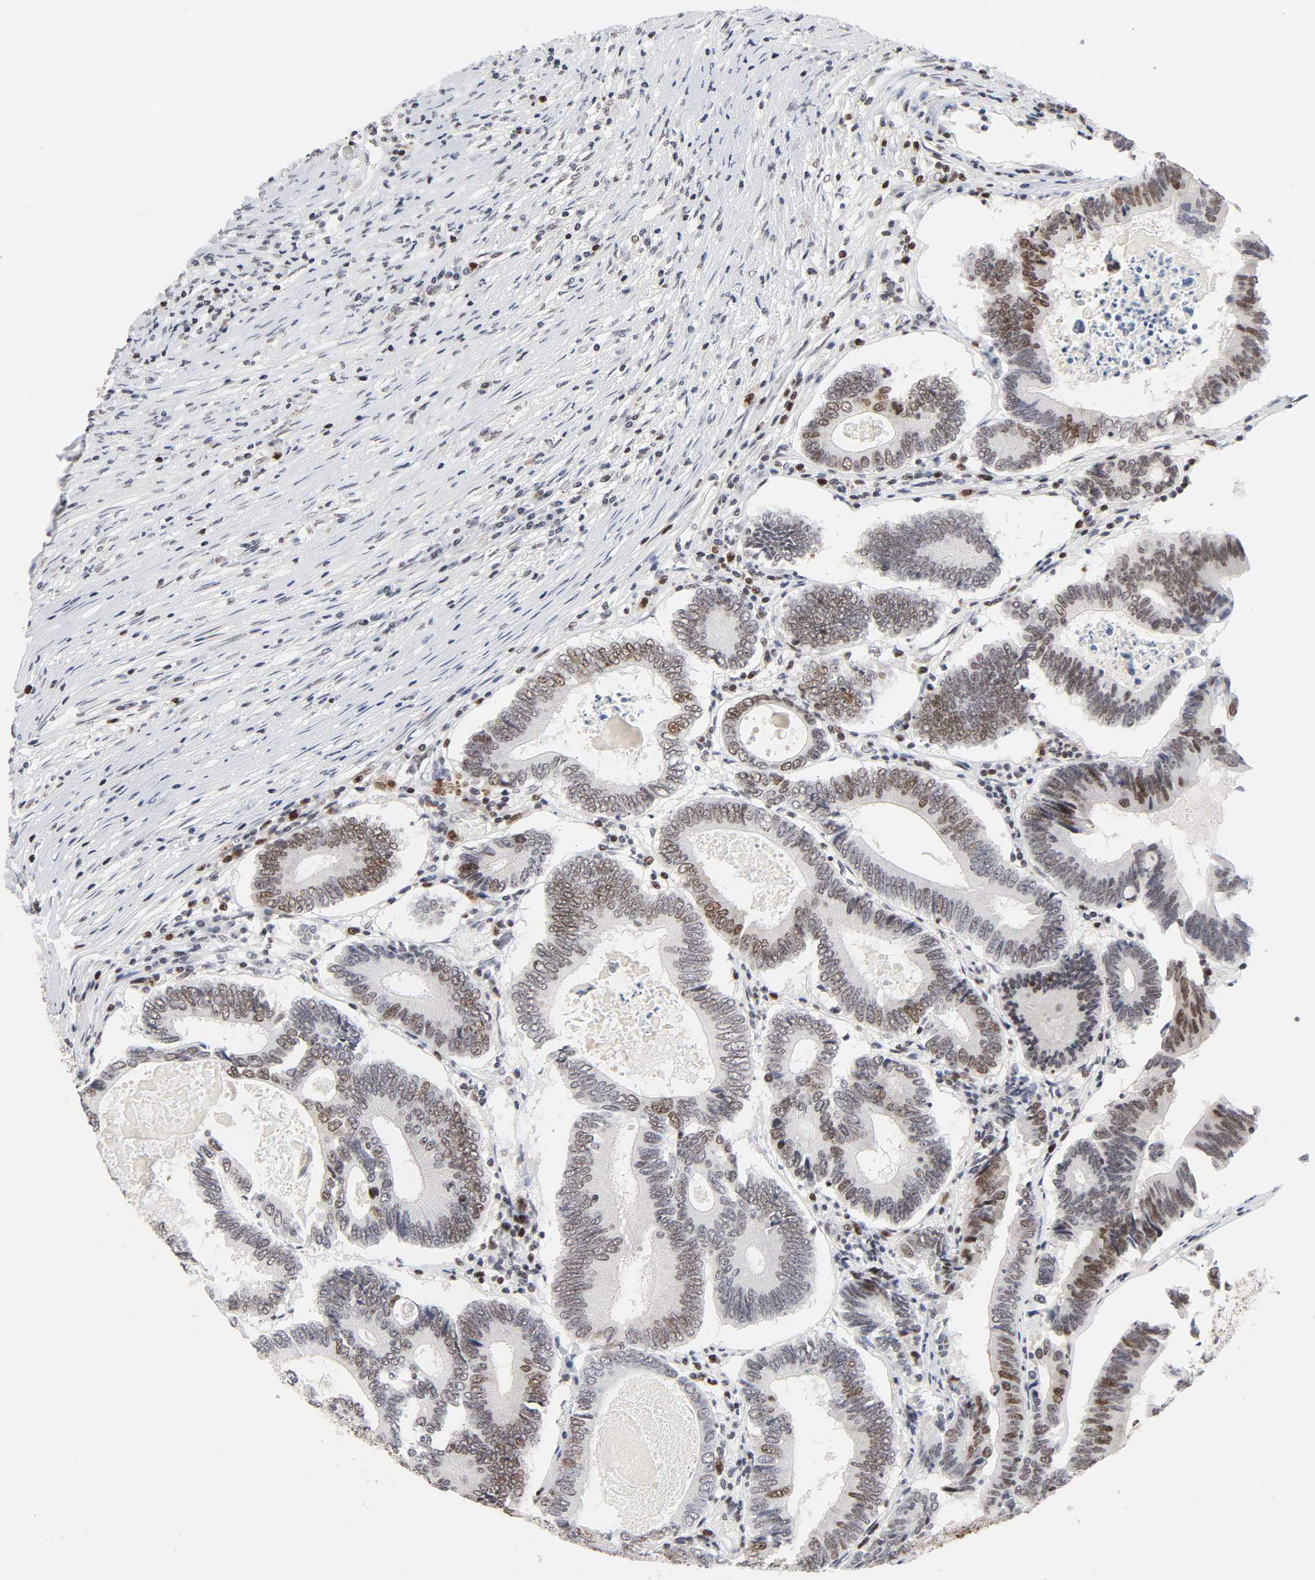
{"staining": {"intensity": "weak", "quantity": "<25%", "location": "nuclear"}, "tissue": "colorectal cancer", "cell_type": "Tumor cells", "image_type": "cancer", "snomed": [{"axis": "morphology", "description": "Adenocarcinoma, NOS"}, {"axis": "topography", "description": "Colon"}], "caption": "Adenocarcinoma (colorectal) was stained to show a protein in brown. There is no significant staining in tumor cells.", "gene": "RFC4", "patient": {"sex": "female", "age": 78}}